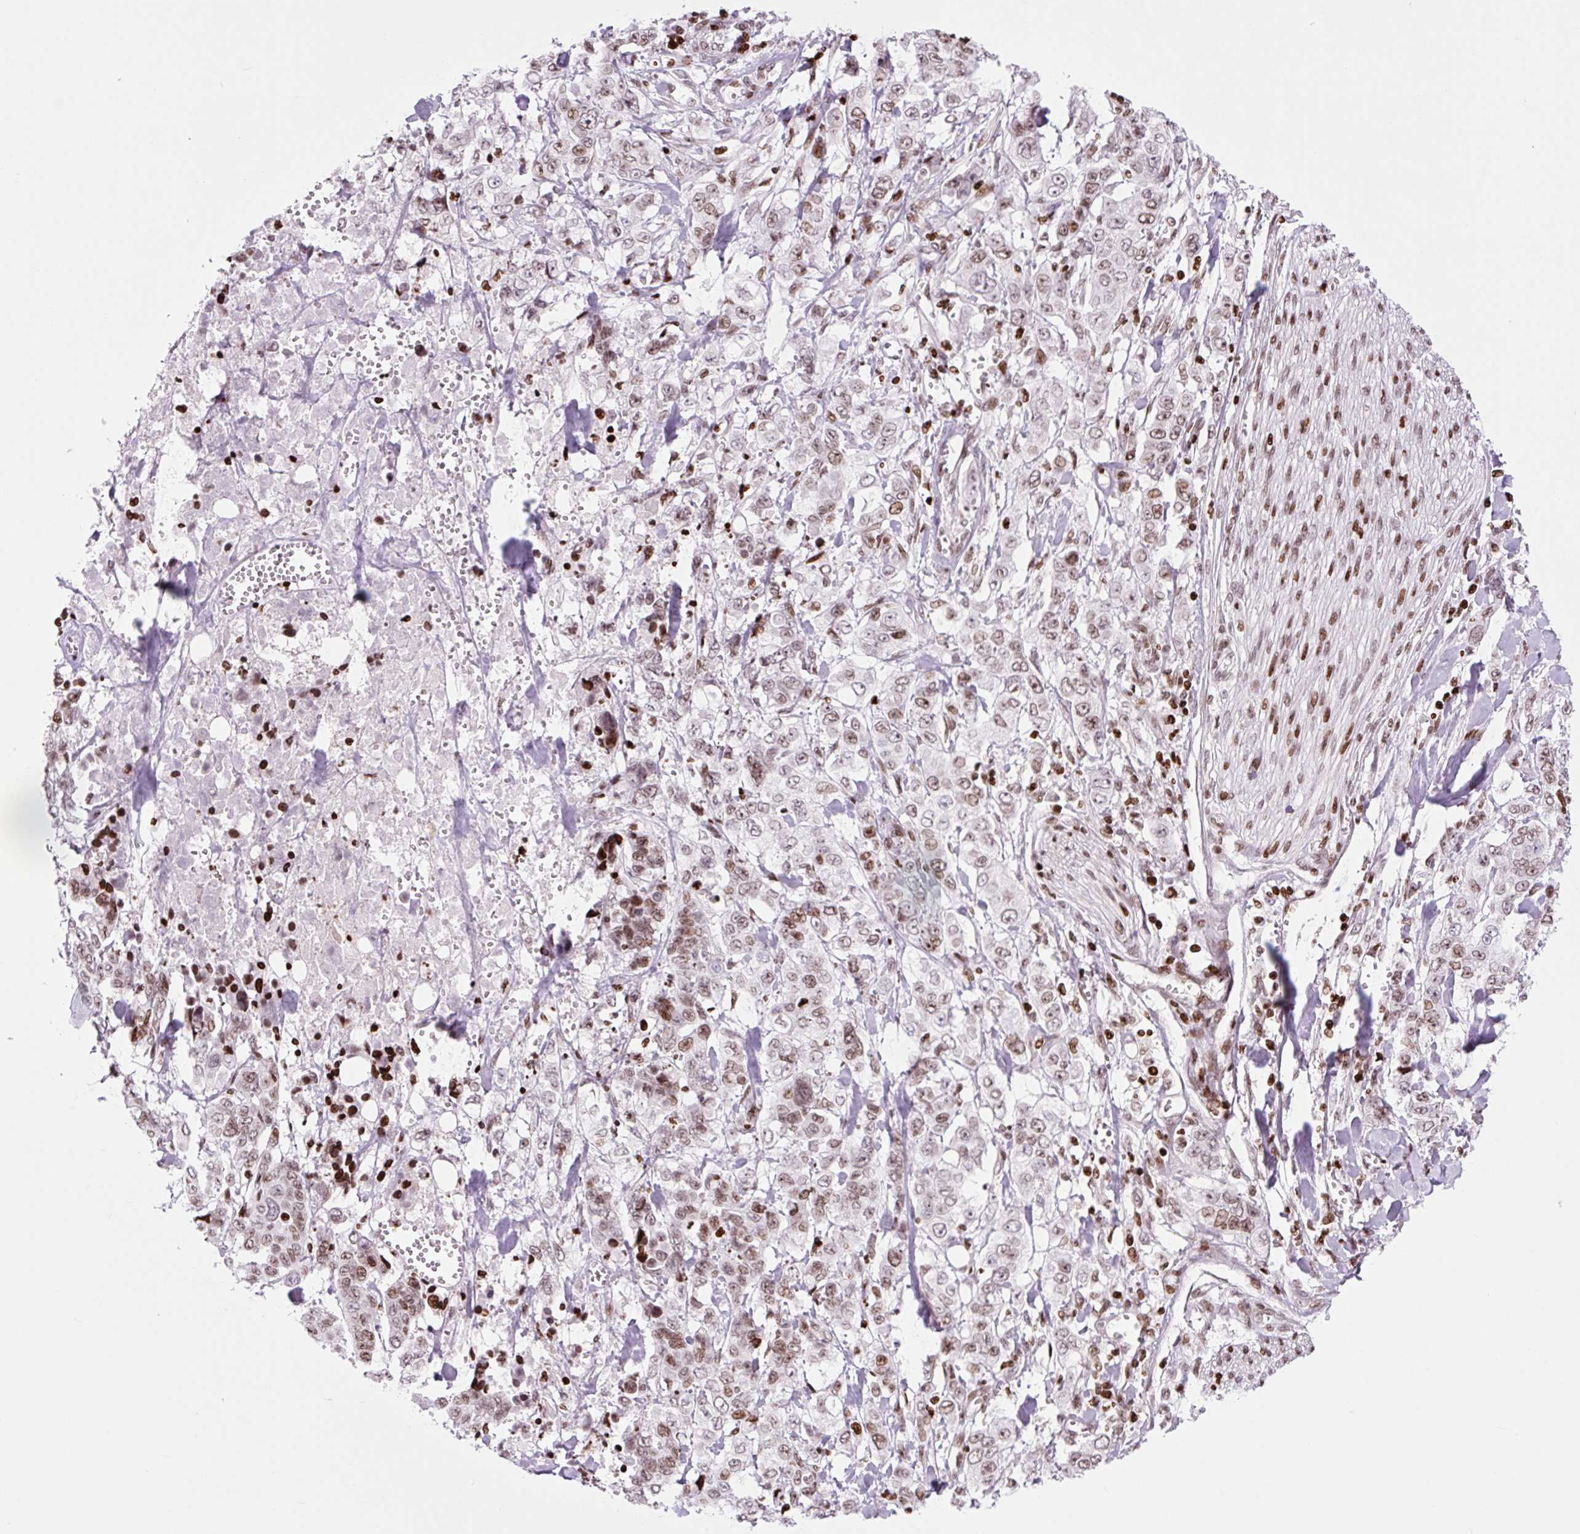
{"staining": {"intensity": "moderate", "quantity": "25%-75%", "location": "nuclear"}, "tissue": "stomach cancer", "cell_type": "Tumor cells", "image_type": "cancer", "snomed": [{"axis": "morphology", "description": "Adenocarcinoma, NOS"}, {"axis": "topography", "description": "Stomach, upper"}], "caption": "The photomicrograph demonstrates immunohistochemical staining of adenocarcinoma (stomach). There is moderate nuclear staining is appreciated in about 25%-75% of tumor cells.", "gene": "H1-3", "patient": {"sex": "male", "age": 62}}